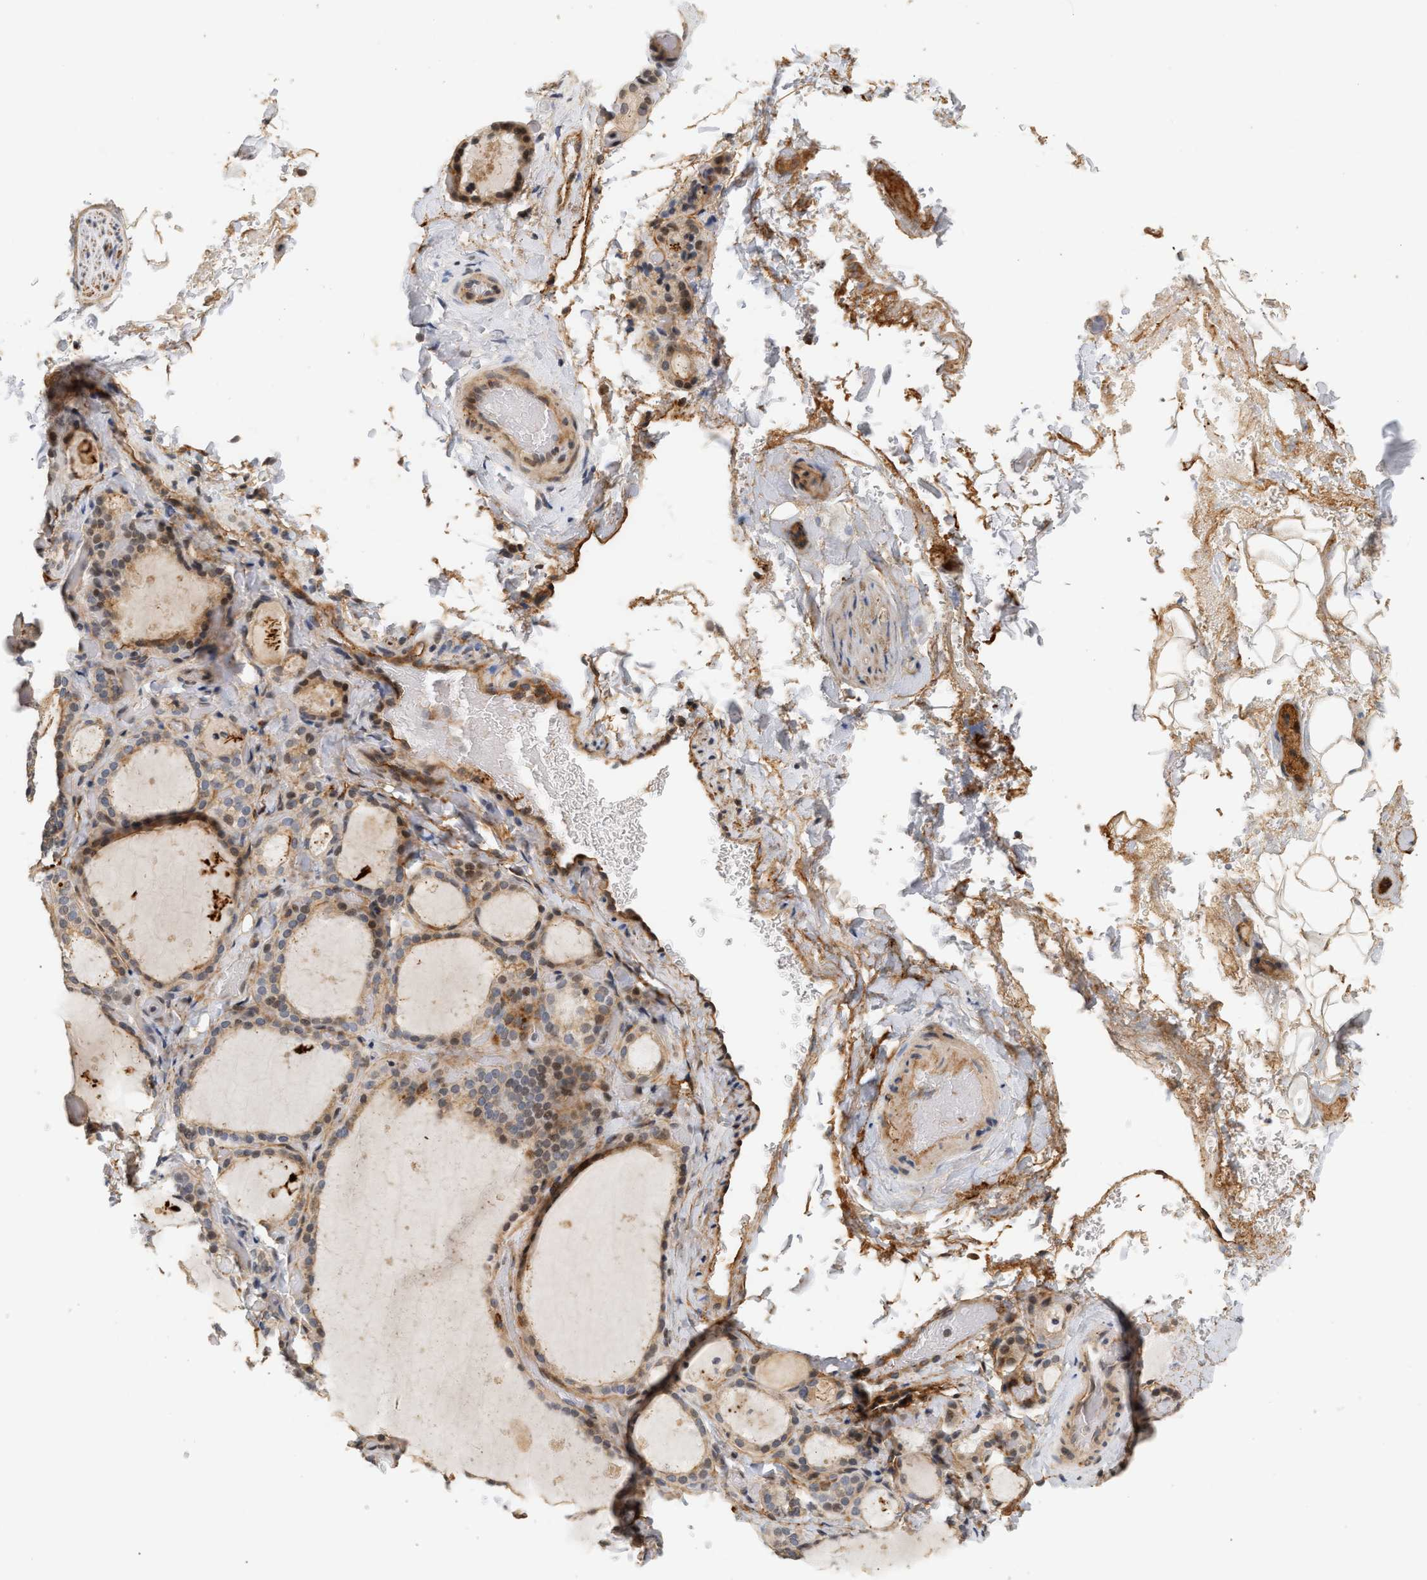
{"staining": {"intensity": "strong", "quantity": ">75%", "location": "cytoplasmic/membranous"}, "tissue": "thyroid gland", "cell_type": "Glandular cells", "image_type": "normal", "snomed": [{"axis": "morphology", "description": "Normal tissue, NOS"}, {"axis": "topography", "description": "Thyroid gland"}], "caption": "Thyroid gland stained with DAB (3,3'-diaminobenzidine) immunohistochemistry (IHC) displays high levels of strong cytoplasmic/membranous staining in approximately >75% of glandular cells.", "gene": "PLXND1", "patient": {"sex": "female", "age": 44}}